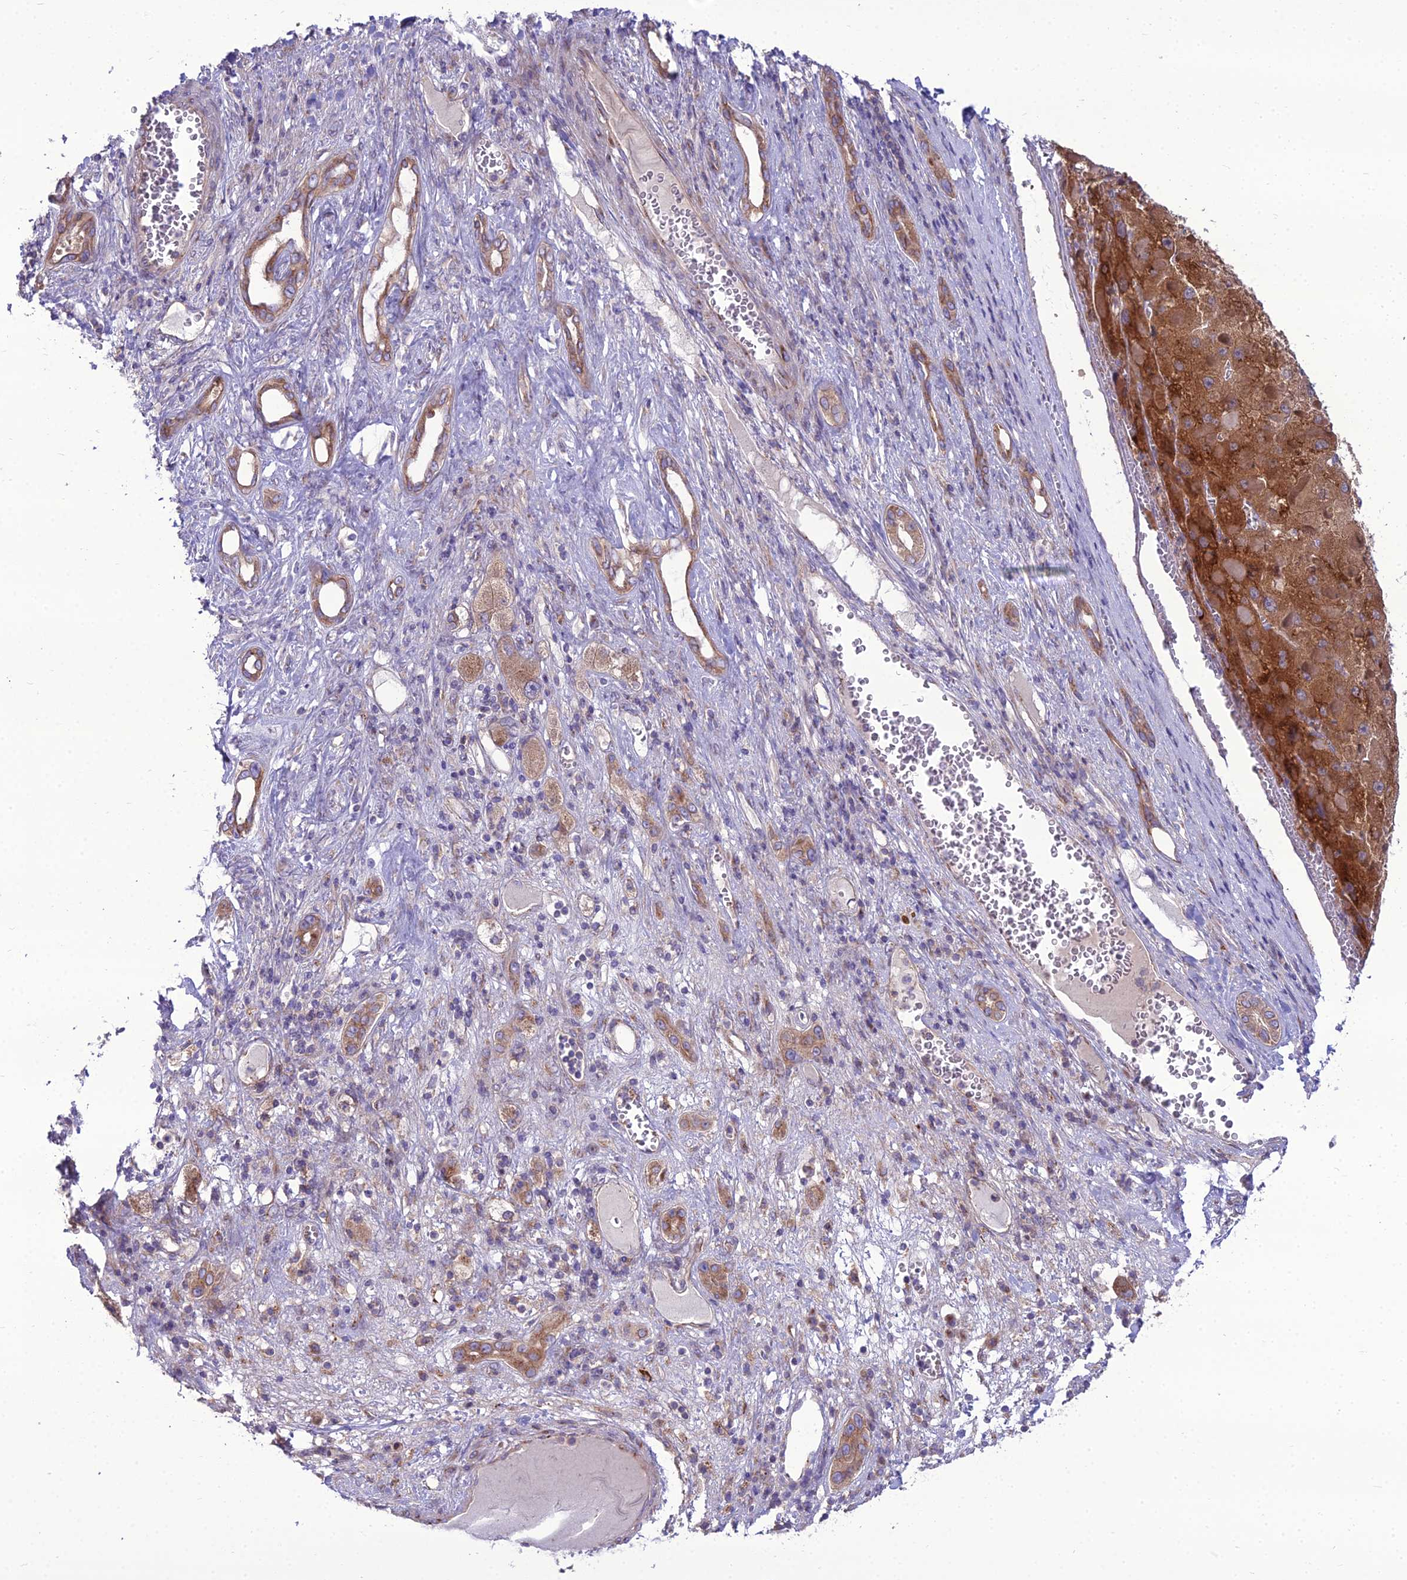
{"staining": {"intensity": "moderate", "quantity": ">75%", "location": "cytoplasmic/membranous"}, "tissue": "liver cancer", "cell_type": "Tumor cells", "image_type": "cancer", "snomed": [{"axis": "morphology", "description": "Carcinoma, Hepatocellular, NOS"}, {"axis": "topography", "description": "Liver"}], "caption": "Human liver hepatocellular carcinoma stained for a protein (brown) demonstrates moderate cytoplasmic/membranous positive staining in about >75% of tumor cells.", "gene": "SPRYD7", "patient": {"sex": "female", "age": 73}}